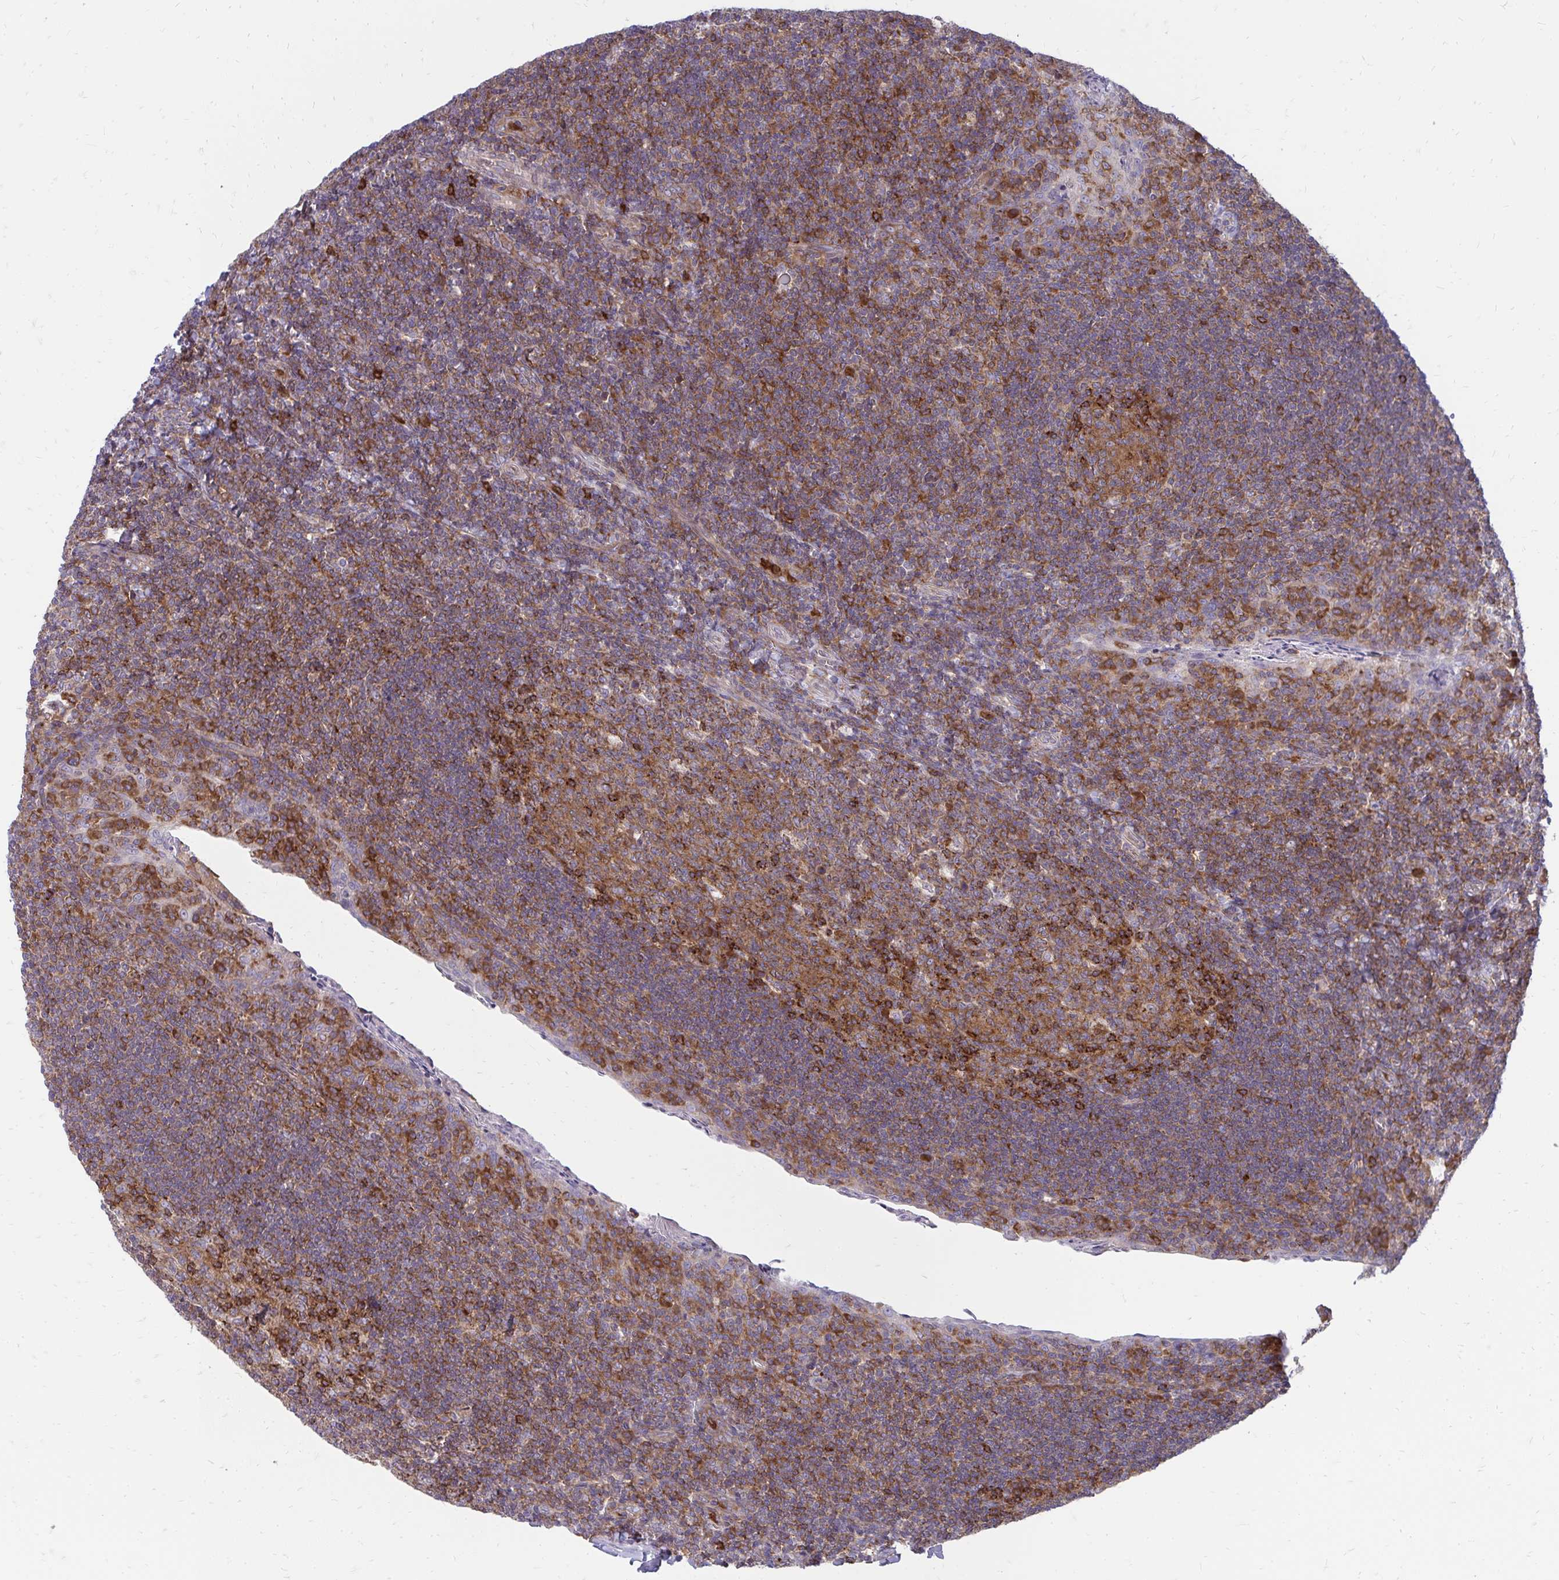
{"staining": {"intensity": "strong", "quantity": "25%-75%", "location": "cytoplasmic/membranous"}, "tissue": "tonsil", "cell_type": "Germinal center cells", "image_type": "normal", "snomed": [{"axis": "morphology", "description": "Normal tissue, NOS"}, {"axis": "topography", "description": "Tonsil"}], "caption": "High-power microscopy captured an immunohistochemistry (IHC) micrograph of benign tonsil, revealing strong cytoplasmic/membranous staining in approximately 25%-75% of germinal center cells. Nuclei are stained in blue.", "gene": "ASAP1", "patient": {"sex": "male", "age": 17}}